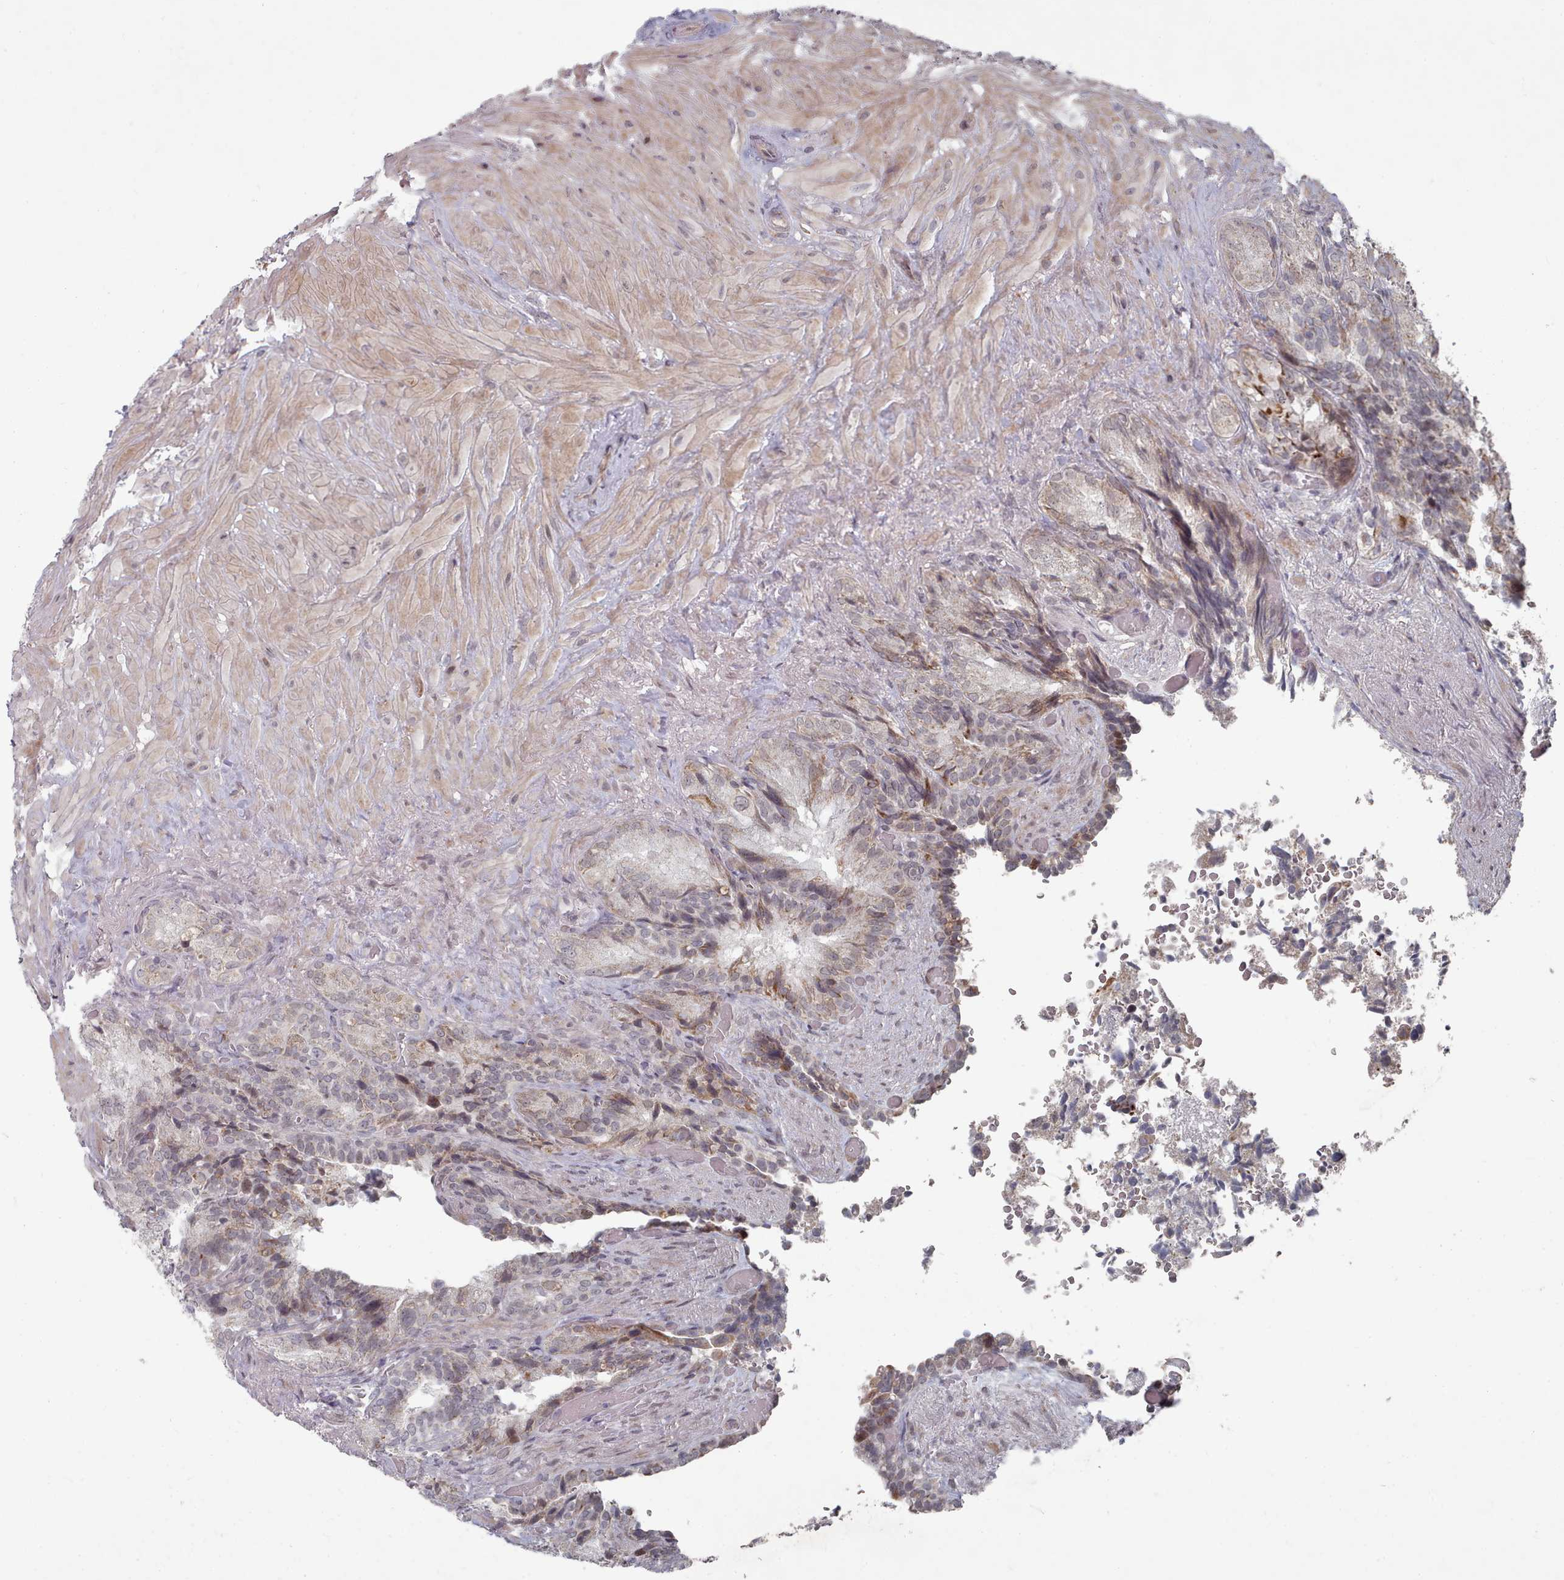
{"staining": {"intensity": "weak", "quantity": "25%-75%", "location": "cytoplasmic/membranous"}, "tissue": "seminal vesicle", "cell_type": "Glandular cells", "image_type": "normal", "snomed": [{"axis": "morphology", "description": "Normal tissue, NOS"}, {"axis": "topography", "description": "Seminal veicle"}], "caption": "A photomicrograph showing weak cytoplasmic/membranous staining in about 25%-75% of glandular cells in unremarkable seminal vesicle, as visualized by brown immunohistochemical staining.", "gene": "CPSF4", "patient": {"sex": "male", "age": 63}}